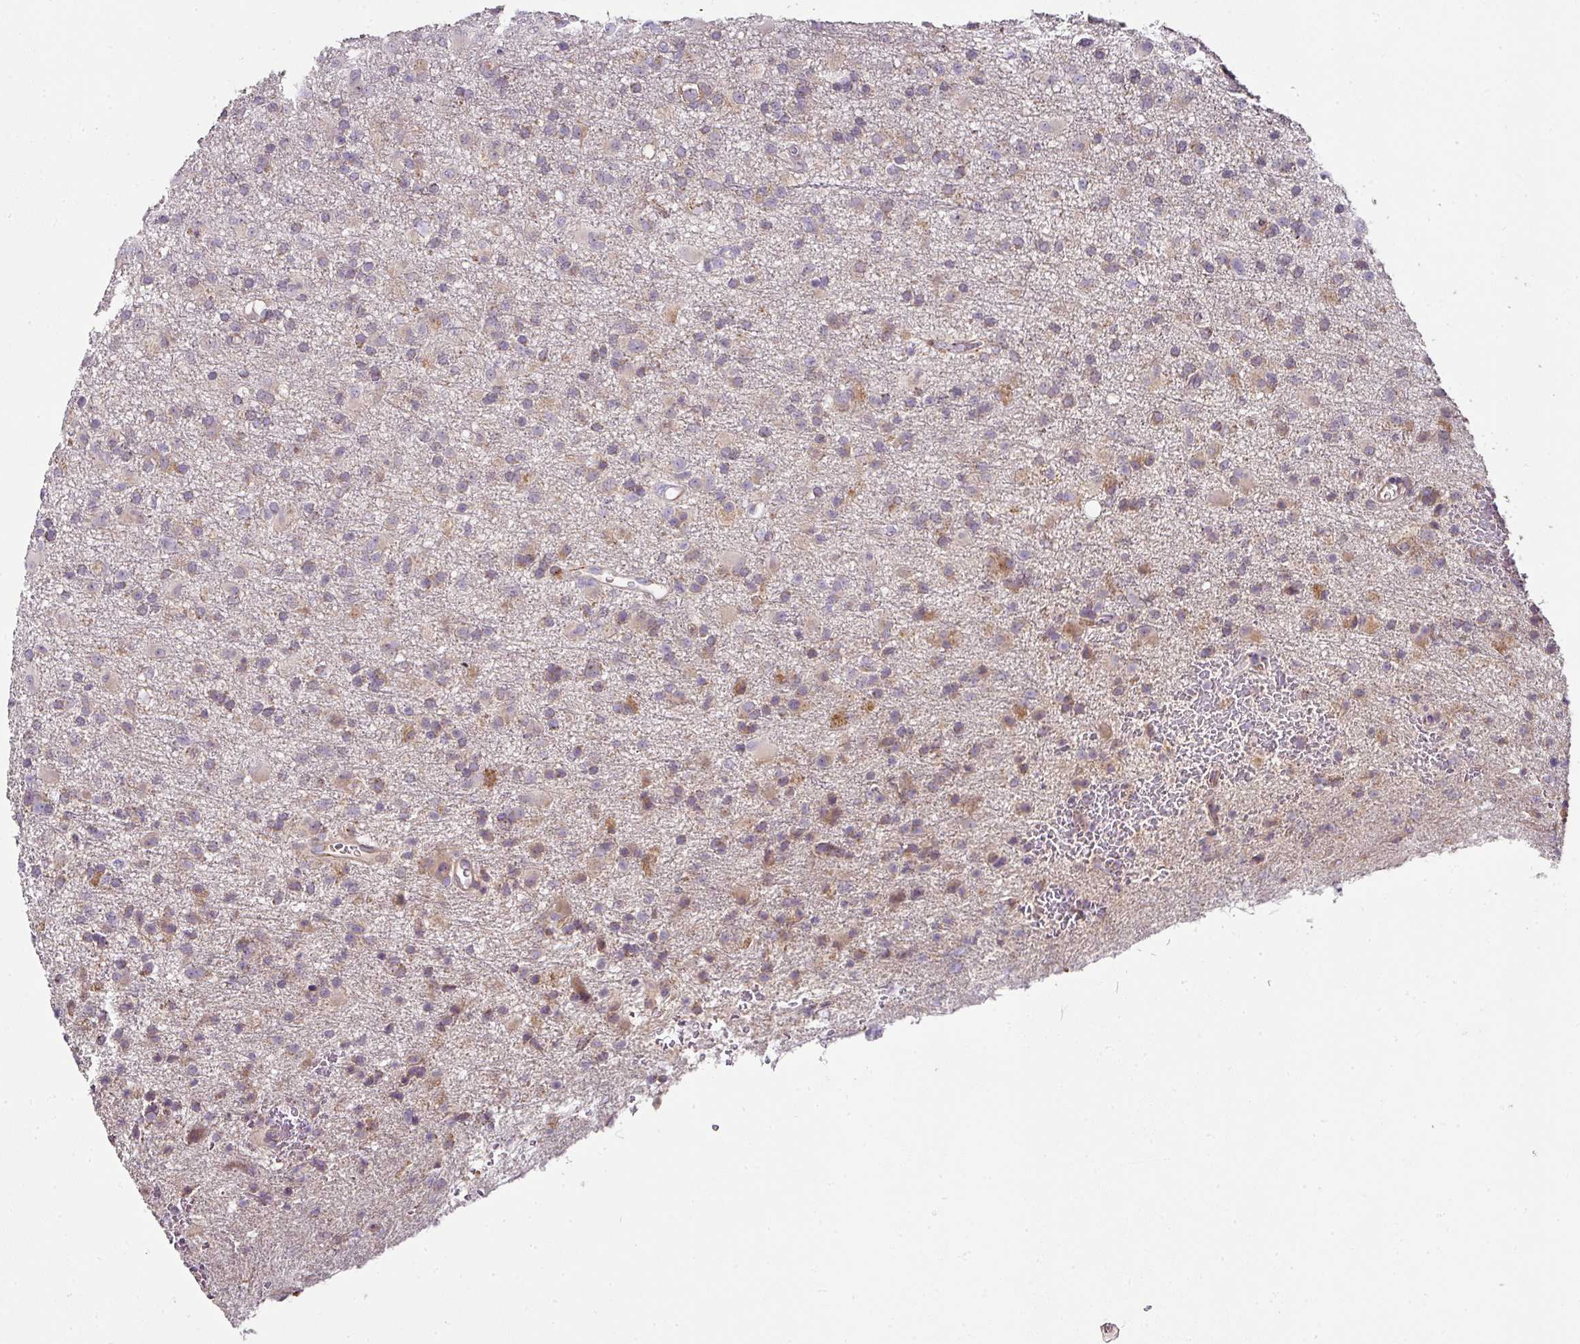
{"staining": {"intensity": "moderate", "quantity": "<25%", "location": "cytoplasmic/membranous"}, "tissue": "glioma", "cell_type": "Tumor cells", "image_type": "cancer", "snomed": [{"axis": "morphology", "description": "Glioma, malignant, Low grade"}, {"axis": "topography", "description": "Brain"}], "caption": "Protein expression analysis of human glioma reveals moderate cytoplasmic/membranous expression in about <25% of tumor cells. (DAB (3,3'-diaminobenzidine) IHC, brown staining for protein, blue staining for nuclei).", "gene": "SKIC2", "patient": {"sex": "male", "age": 65}}